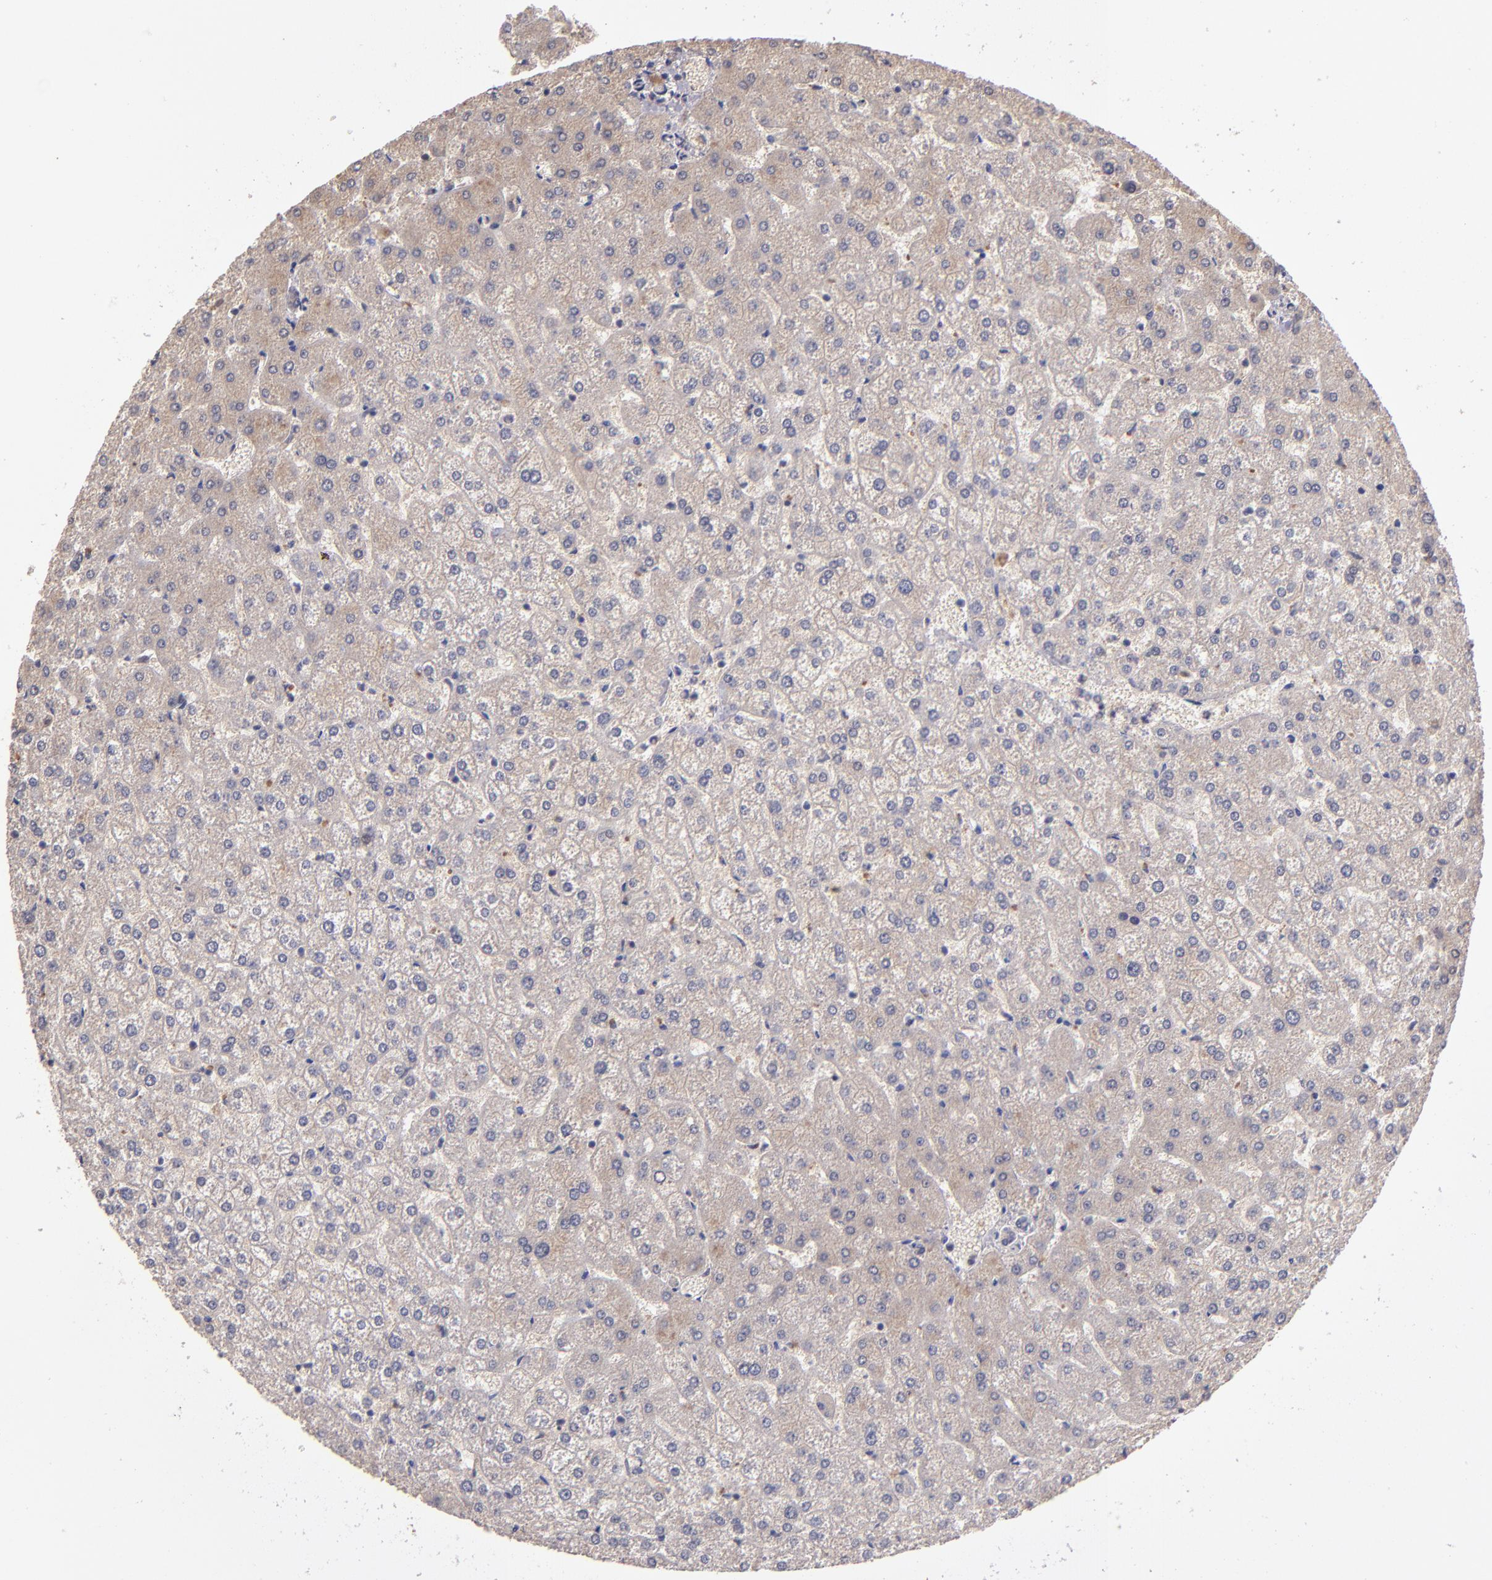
{"staining": {"intensity": "weak", "quantity": ">75%", "location": "cytoplasmic/membranous"}, "tissue": "liver", "cell_type": "Cholangiocytes", "image_type": "normal", "snomed": [{"axis": "morphology", "description": "Normal tissue, NOS"}, {"axis": "topography", "description": "Liver"}], "caption": "The image exhibits staining of benign liver, revealing weak cytoplasmic/membranous protein expression (brown color) within cholangiocytes. The staining was performed using DAB to visualize the protein expression in brown, while the nuclei were stained in blue with hematoxylin (Magnification: 20x).", "gene": "ABHD12B", "patient": {"sex": "female", "age": 32}}